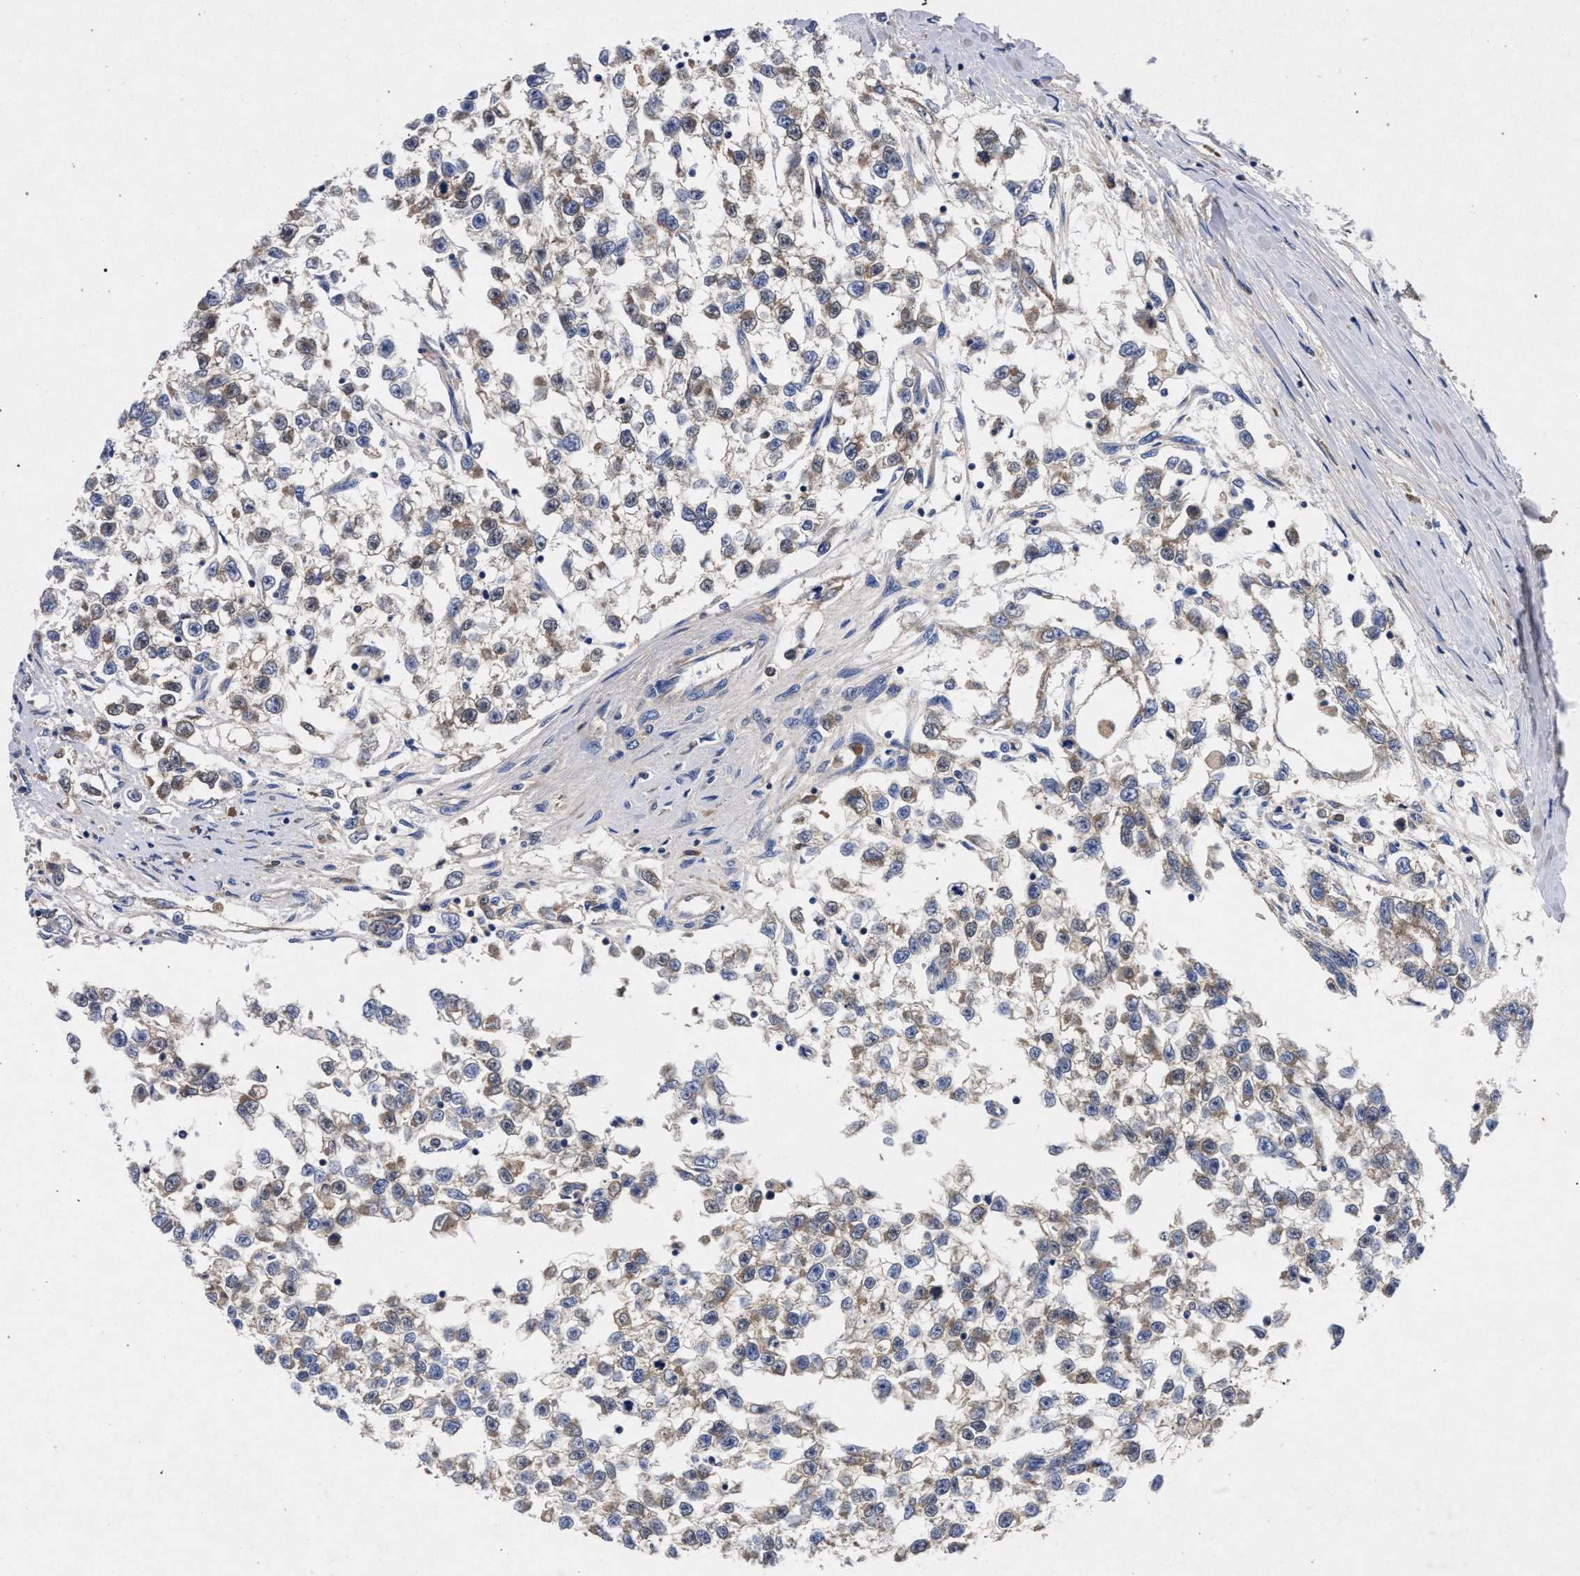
{"staining": {"intensity": "weak", "quantity": "25%-75%", "location": "cytoplasmic/membranous"}, "tissue": "testis cancer", "cell_type": "Tumor cells", "image_type": "cancer", "snomed": [{"axis": "morphology", "description": "Seminoma, NOS"}, {"axis": "morphology", "description": "Carcinoma, Embryonal, NOS"}, {"axis": "topography", "description": "Testis"}], "caption": "A photomicrograph of testis cancer (embryonal carcinoma) stained for a protein reveals weak cytoplasmic/membranous brown staining in tumor cells.", "gene": "HSD17B14", "patient": {"sex": "male", "age": 51}}